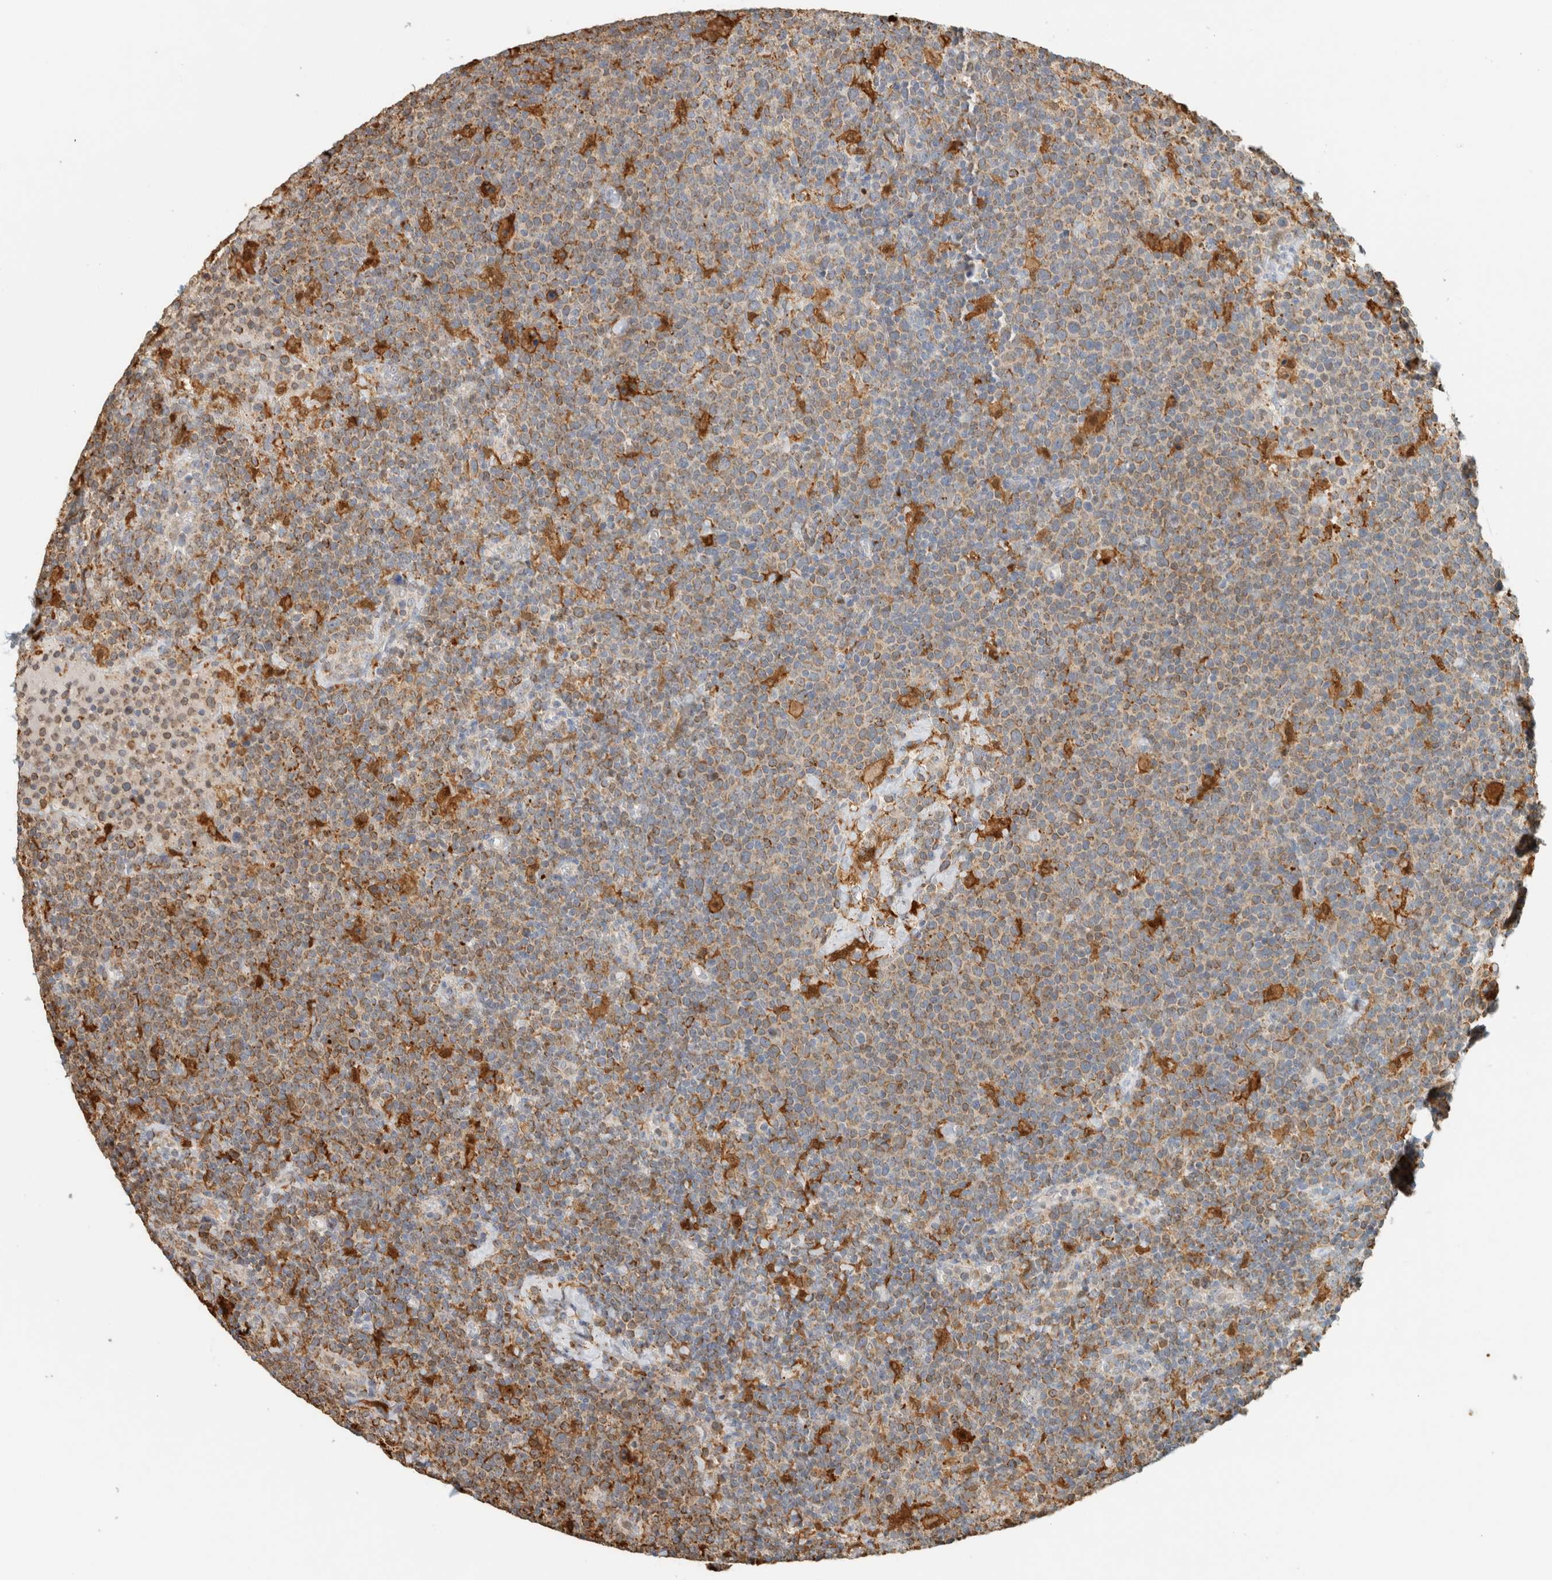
{"staining": {"intensity": "moderate", "quantity": "25%-75%", "location": "cytoplasmic/membranous"}, "tissue": "lymphoma", "cell_type": "Tumor cells", "image_type": "cancer", "snomed": [{"axis": "morphology", "description": "Malignant lymphoma, non-Hodgkin's type, High grade"}, {"axis": "topography", "description": "Lymph node"}], "caption": "A histopathology image of lymphoma stained for a protein shows moderate cytoplasmic/membranous brown staining in tumor cells. (DAB IHC with brightfield microscopy, high magnification).", "gene": "CAPG", "patient": {"sex": "male", "age": 61}}